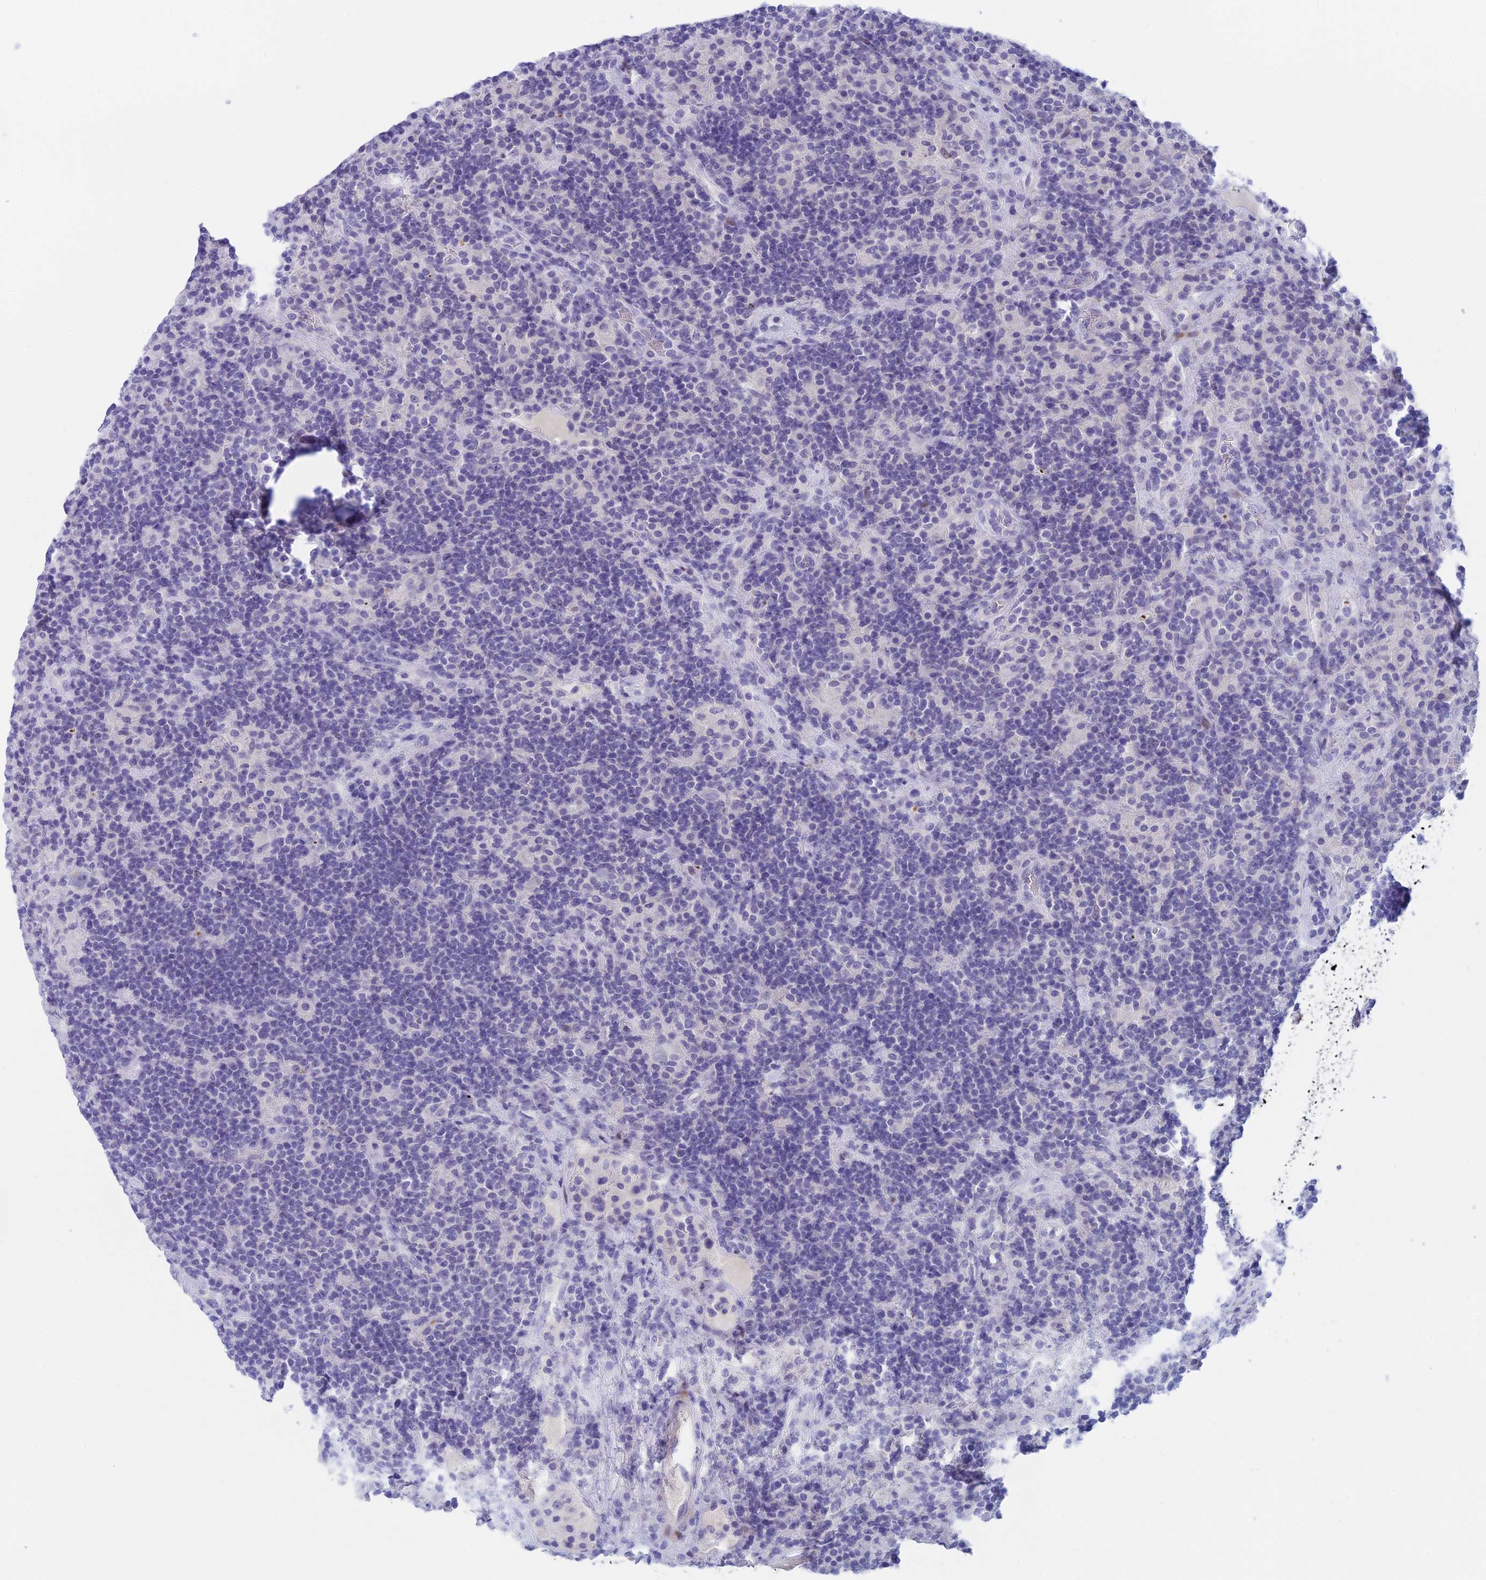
{"staining": {"intensity": "negative", "quantity": "none", "location": "none"}, "tissue": "lymphoma", "cell_type": "Tumor cells", "image_type": "cancer", "snomed": [{"axis": "morphology", "description": "Hodgkin's disease, NOS"}, {"axis": "topography", "description": "Lymph node"}], "caption": "This is an IHC histopathology image of lymphoma. There is no expression in tumor cells.", "gene": "REXO5", "patient": {"sex": "male", "age": 70}}